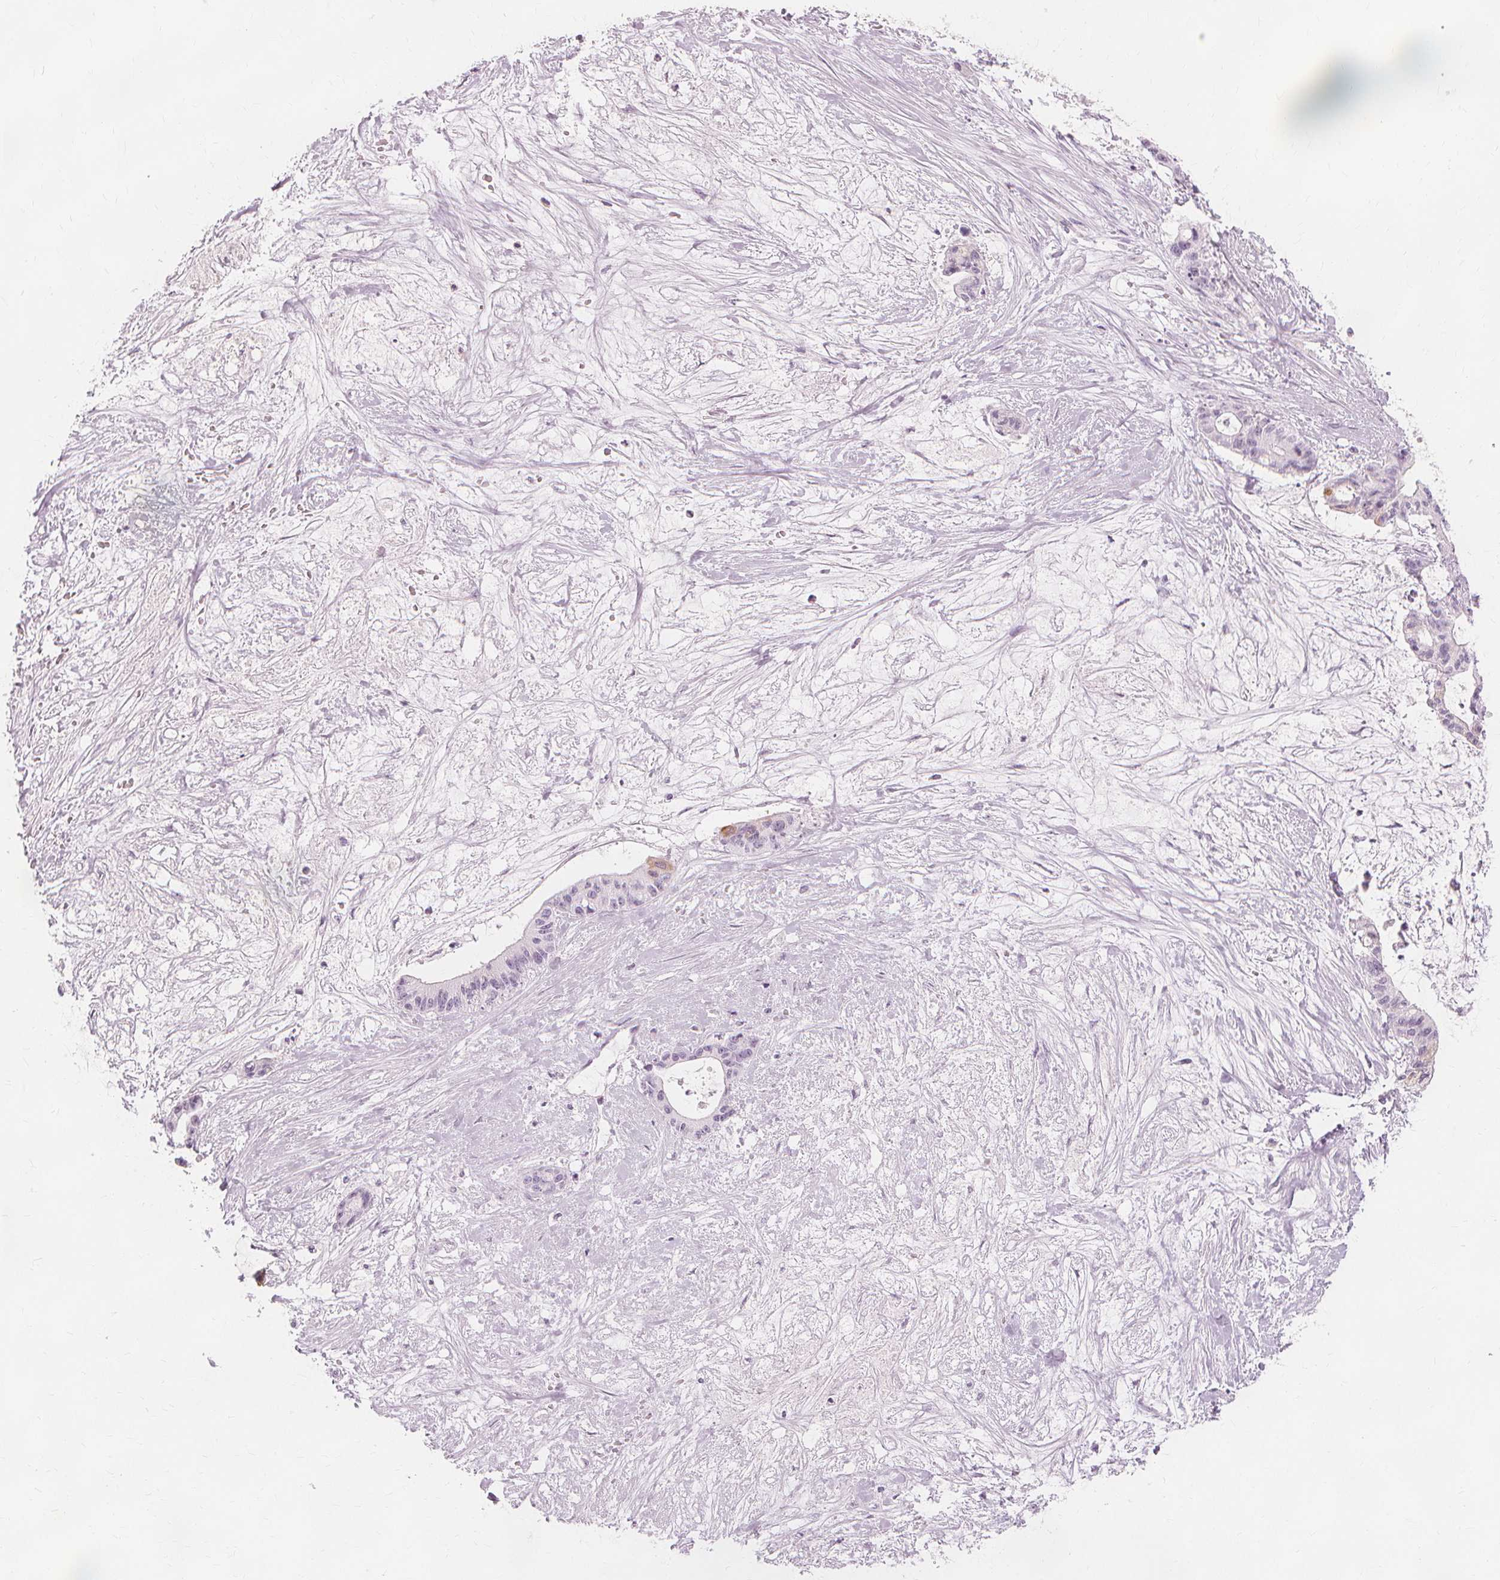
{"staining": {"intensity": "weak", "quantity": "<25%", "location": "cytoplasmic/membranous"}, "tissue": "liver cancer", "cell_type": "Tumor cells", "image_type": "cancer", "snomed": [{"axis": "morphology", "description": "Normal tissue, NOS"}, {"axis": "morphology", "description": "Cholangiocarcinoma"}, {"axis": "topography", "description": "Liver"}, {"axis": "topography", "description": "Peripheral nerve tissue"}], "caption": "IHC micrograph of neoplastic tissue: liver cancer stained with DAB (3,3'-diaminobenzidine) reveals no significant protein positivity in tumor cells. (Stains: DAB immunohistochemistry (IHC) with hematoxylin counter stain, Microscopy: brightfield microscopy at high magnification).", "gene": "TFF1", "patient": {"sex": "female", "age": 73}}